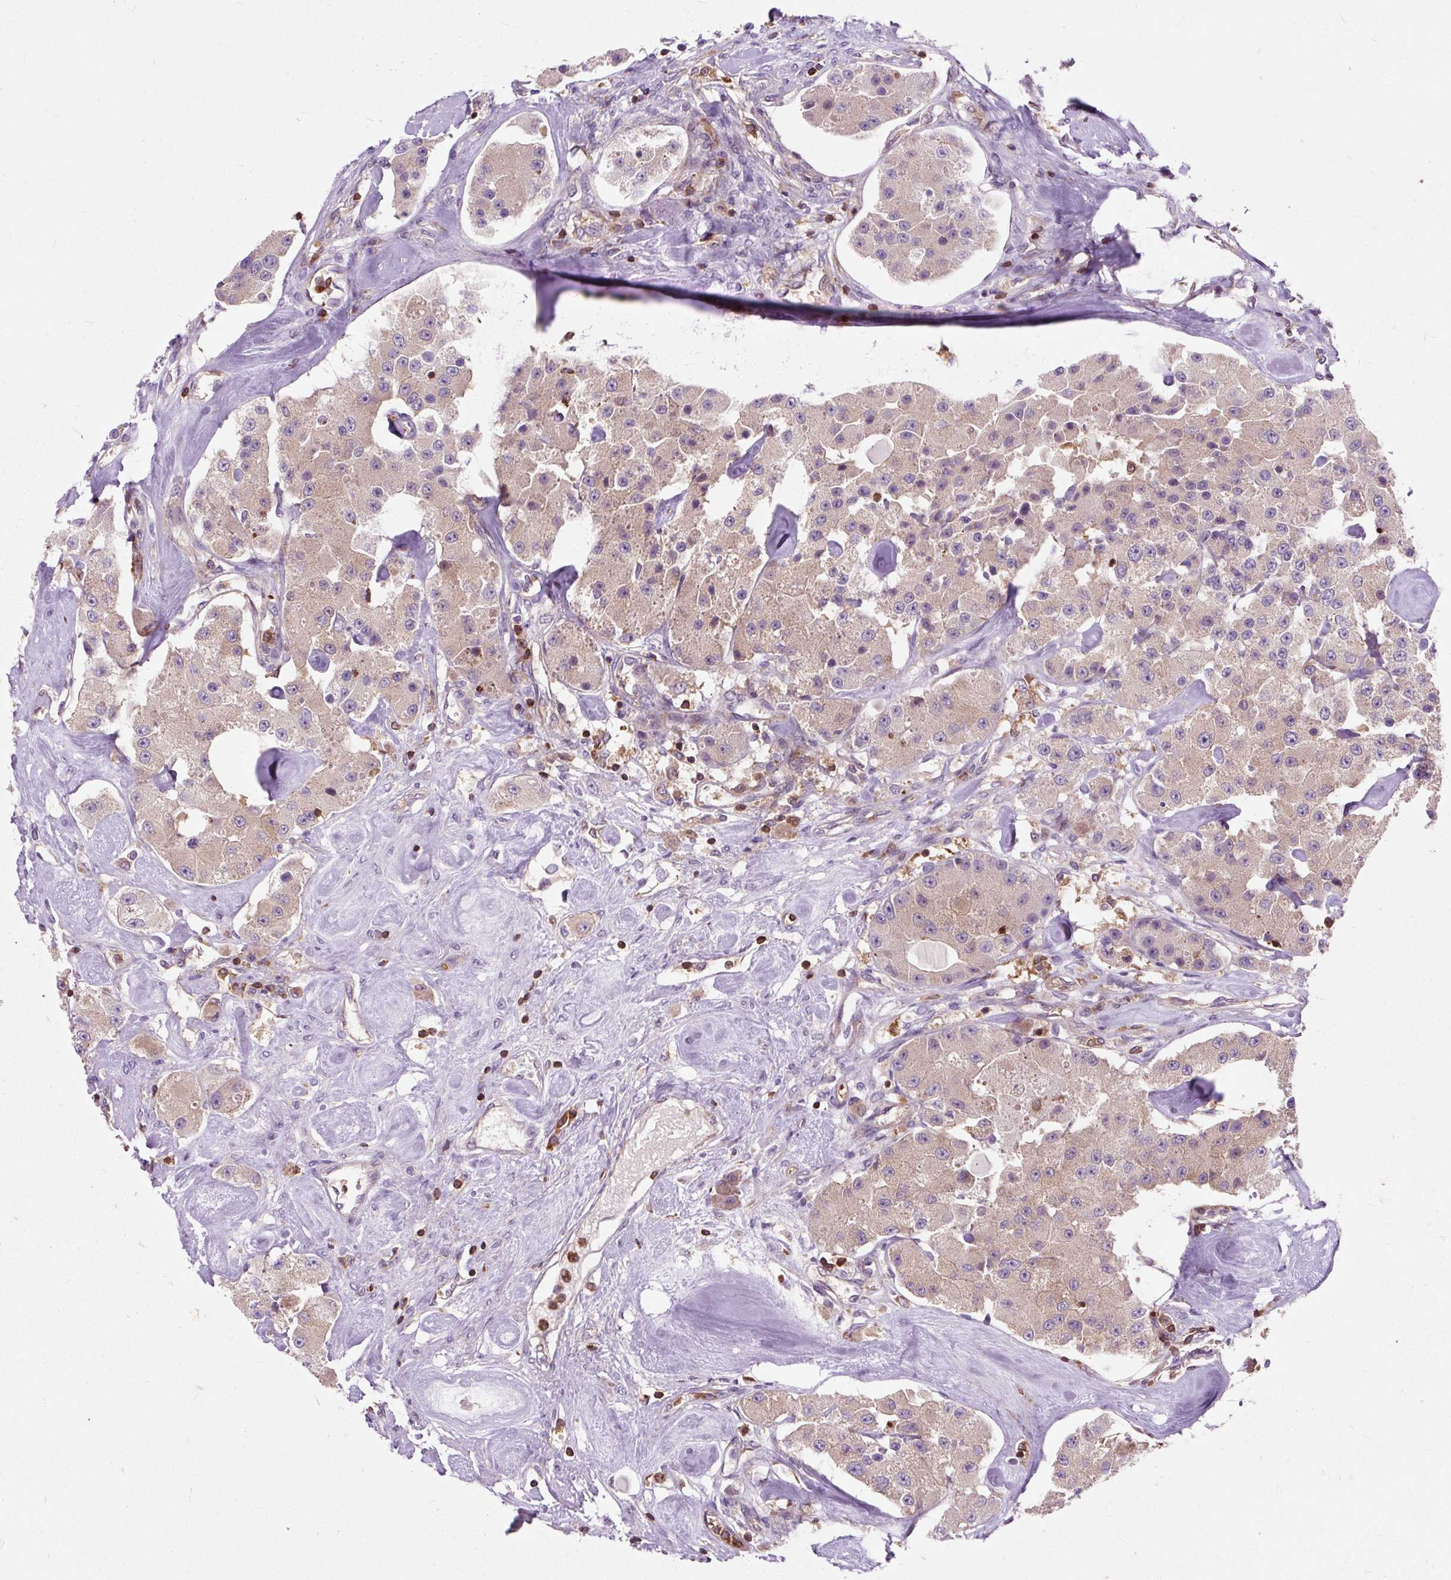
{"staining": {"intensity": "weak", "quantity": ">75%", "location": "cytoplasmic/membranous"}, "tissue": "carcinoid", "cell_type": "Tumor cells", "image_type": "cancer", "snomed": [{"axis": "morphology", "description": "Carcinoid, malignant, NOS"}, {"axis": "topography", "description": "Pancreas"}], "caption": "The micrograph shows staining of carcinoid (malignant), revealing weak cytoplasmic/membranous protein staining (brown color) within tumor cells. The staining was performed using DAB (3,3'-diaminobenzidine) to visualize the protein expression in brown, while the nuclei were stained in blue with hematoxylin (Magnification: 20x).", "gene": "CISD3", "patient": {"sex": "male", "age": 41}}